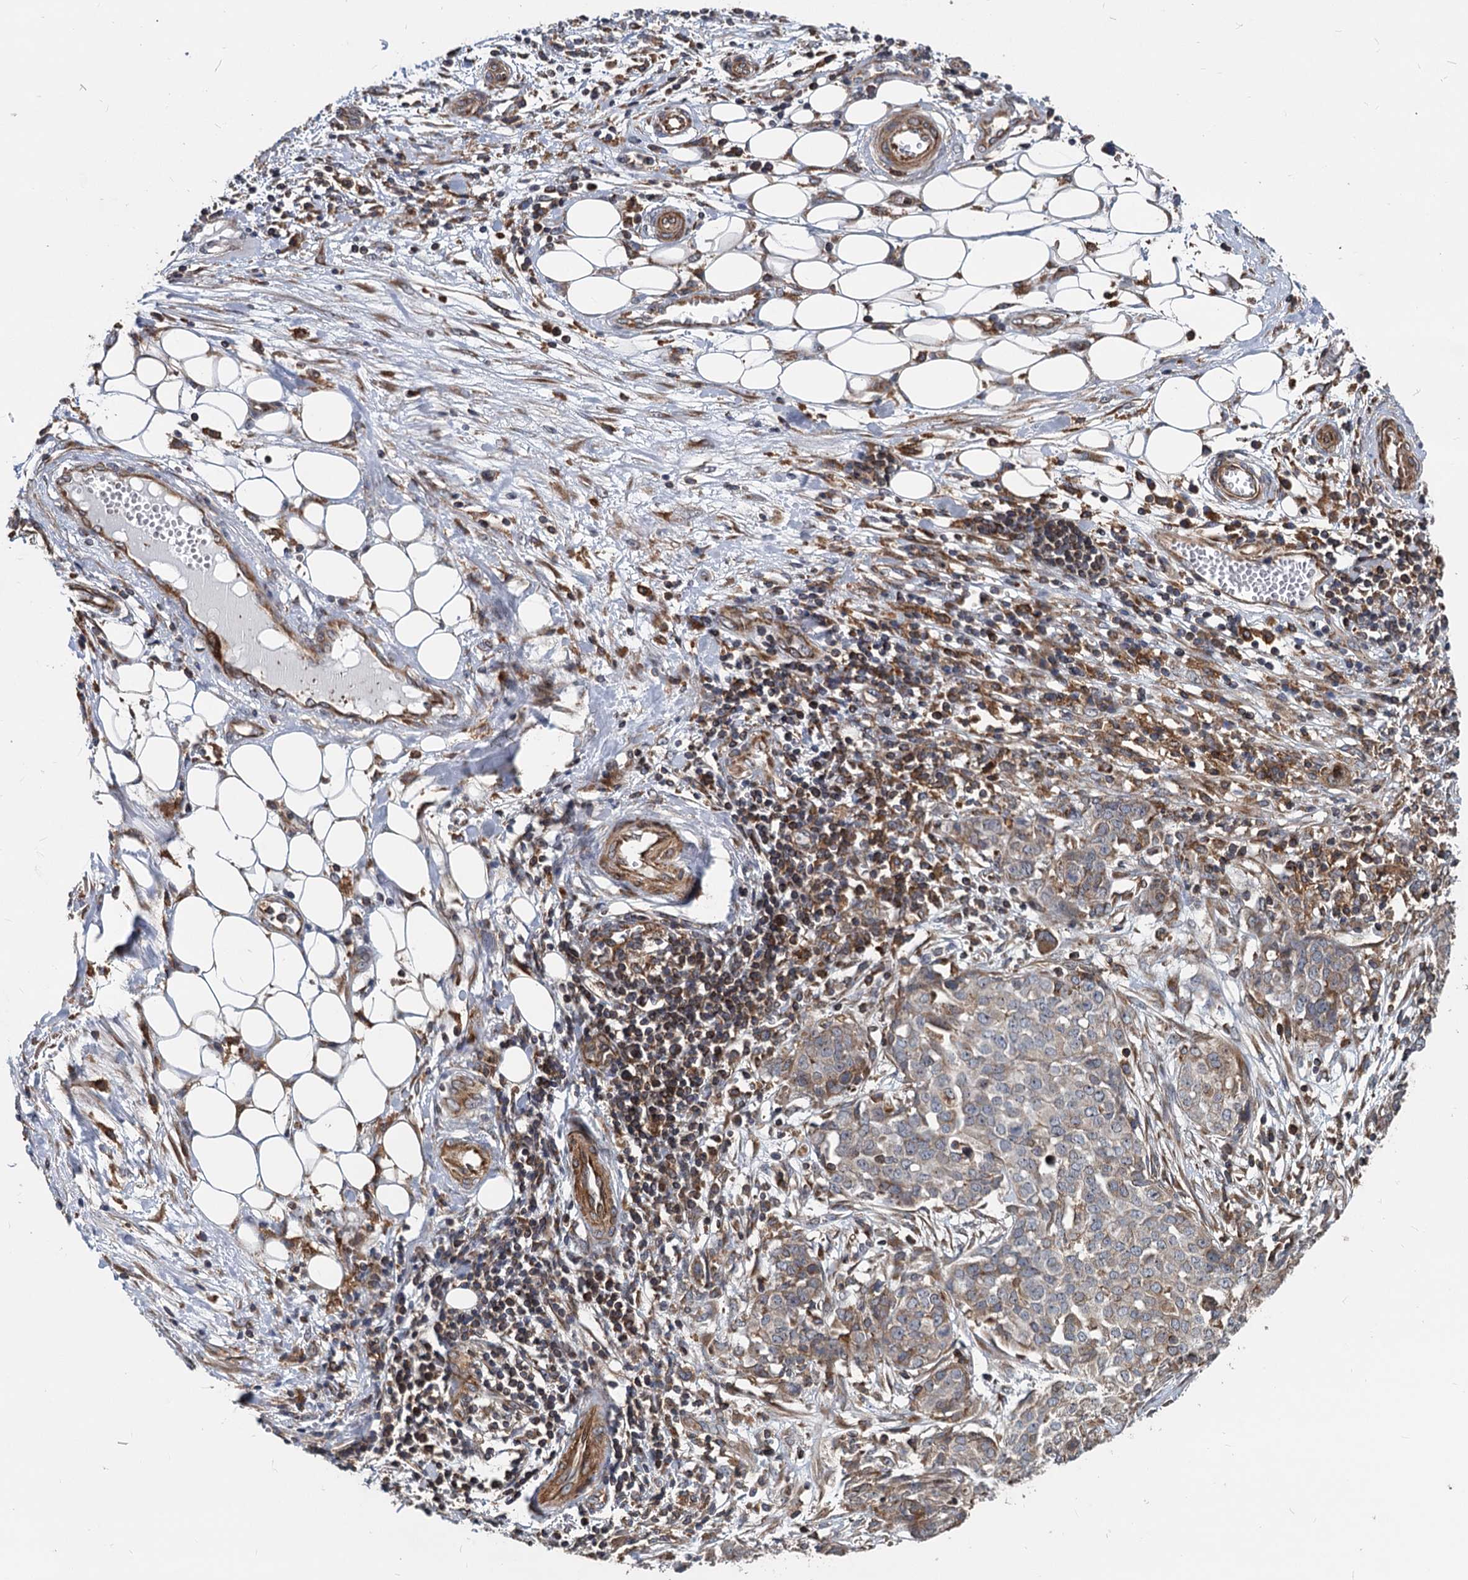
{"staining": {"intensity": "moderate", "quantity": "<25%", "location": "cytoplasmic/membranous"}, "tissue": "ovarian cancer", "cell_type": "Tumor cells", "image_type": "cancer", "snomed": [{"axis": "morphology", "description": "Cystadenocarcinoma, serous, NOS"}, {"axis": "topography", "description": "Soft tissue"}, {"axis": "topography", "description": "Ovary"}], "caption": "A photomicrograph of ovarian cancer stained for a protein demonstrates moderate cytoplasmic/membranous brown staining in tumor cells.", "gene": "STIM1", "patient": {"sex": "female", "age": 57}}